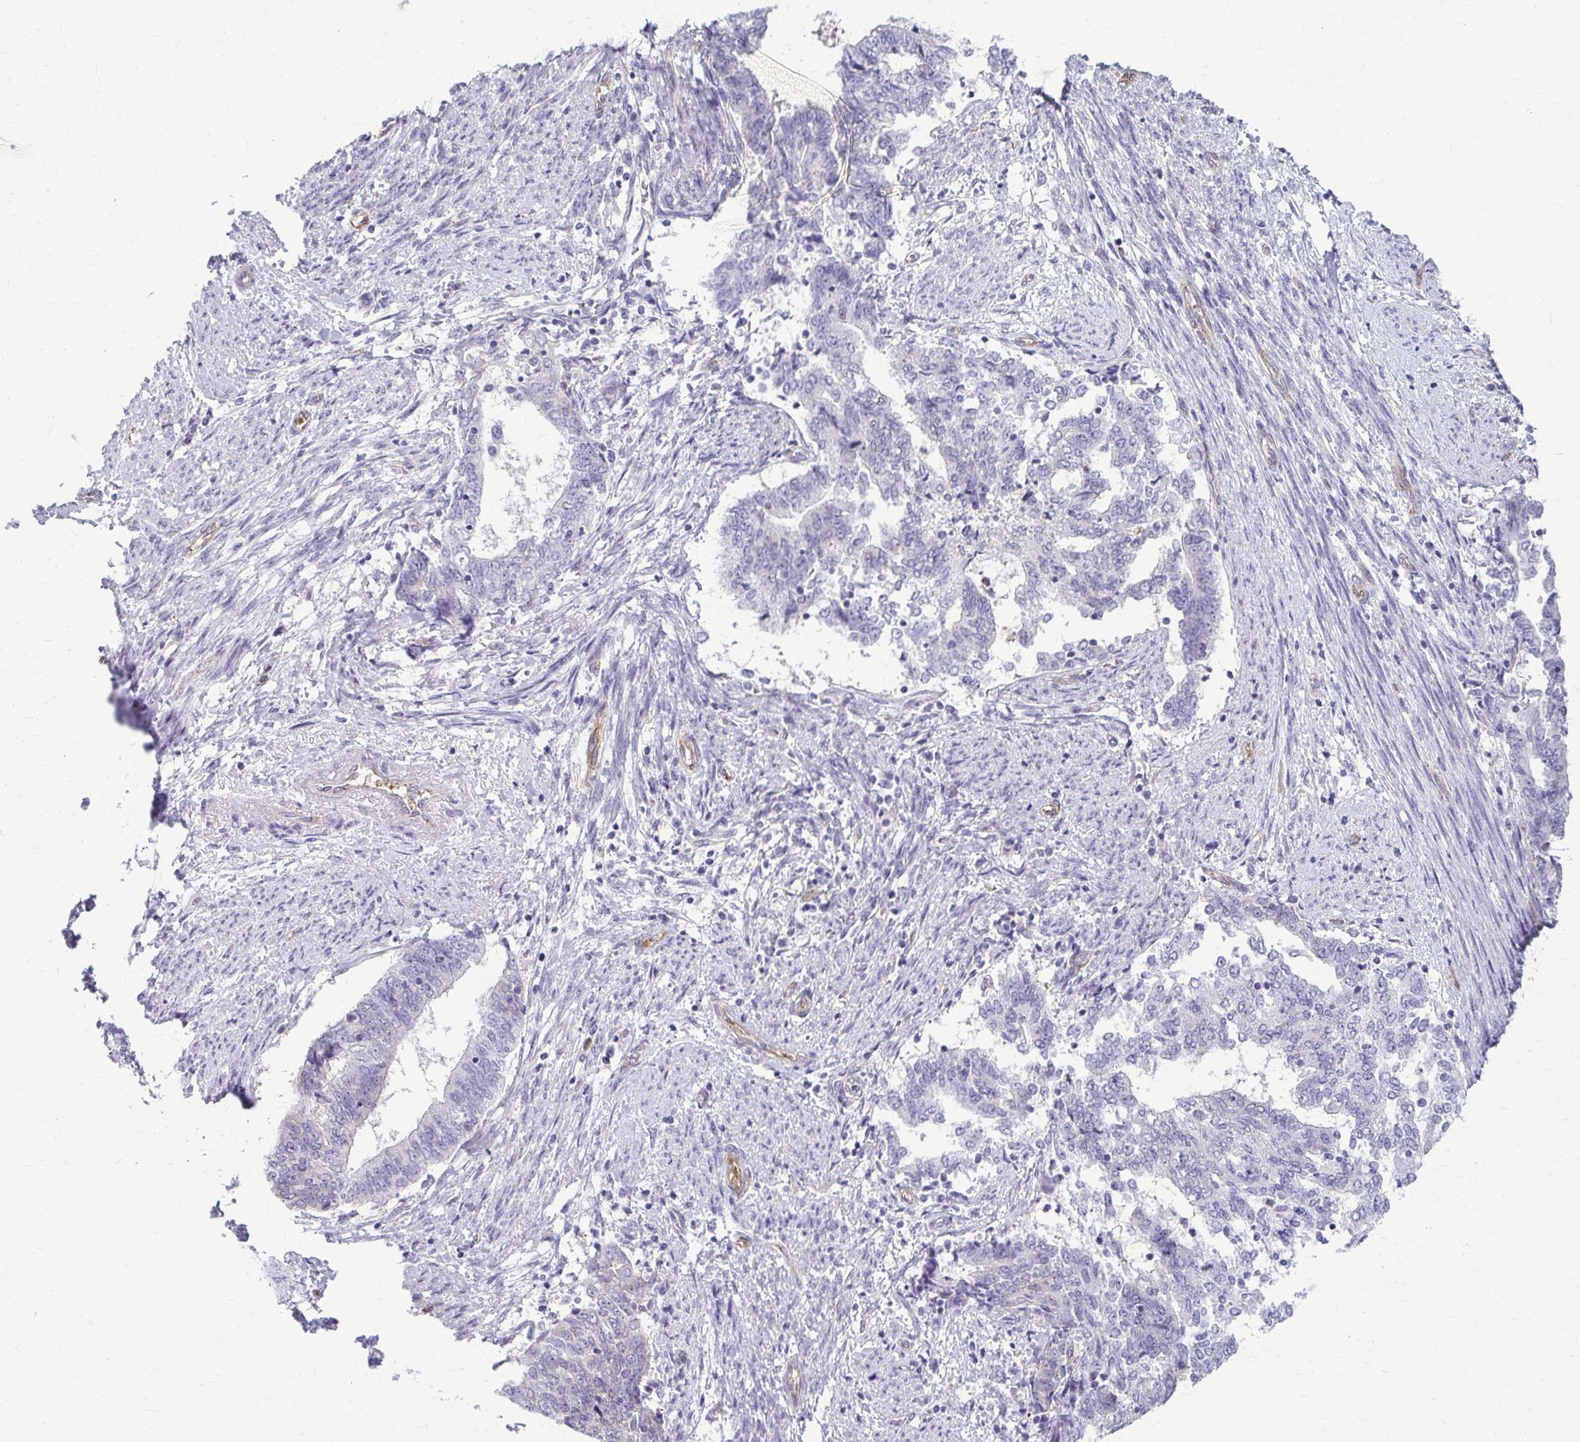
{"staining": {"intensity": "negative", "quantity": "none", "location": "none"}, "tissue": "endometrial cancer", "cell_type": "Tumor cells", "image_type": "cancer", "snomed": [{"axis": "morphology", "description": "Adenocarcinoma, NOS"}, {"axis": "topography", "description": "Endometrium"}], "caption": "Human endometrial adenocarcinoma stained for a protein using IHC displays no expression in tumor cells.", "gene": "DEPP1", "patient": {"sex": "female", "age": 65}}